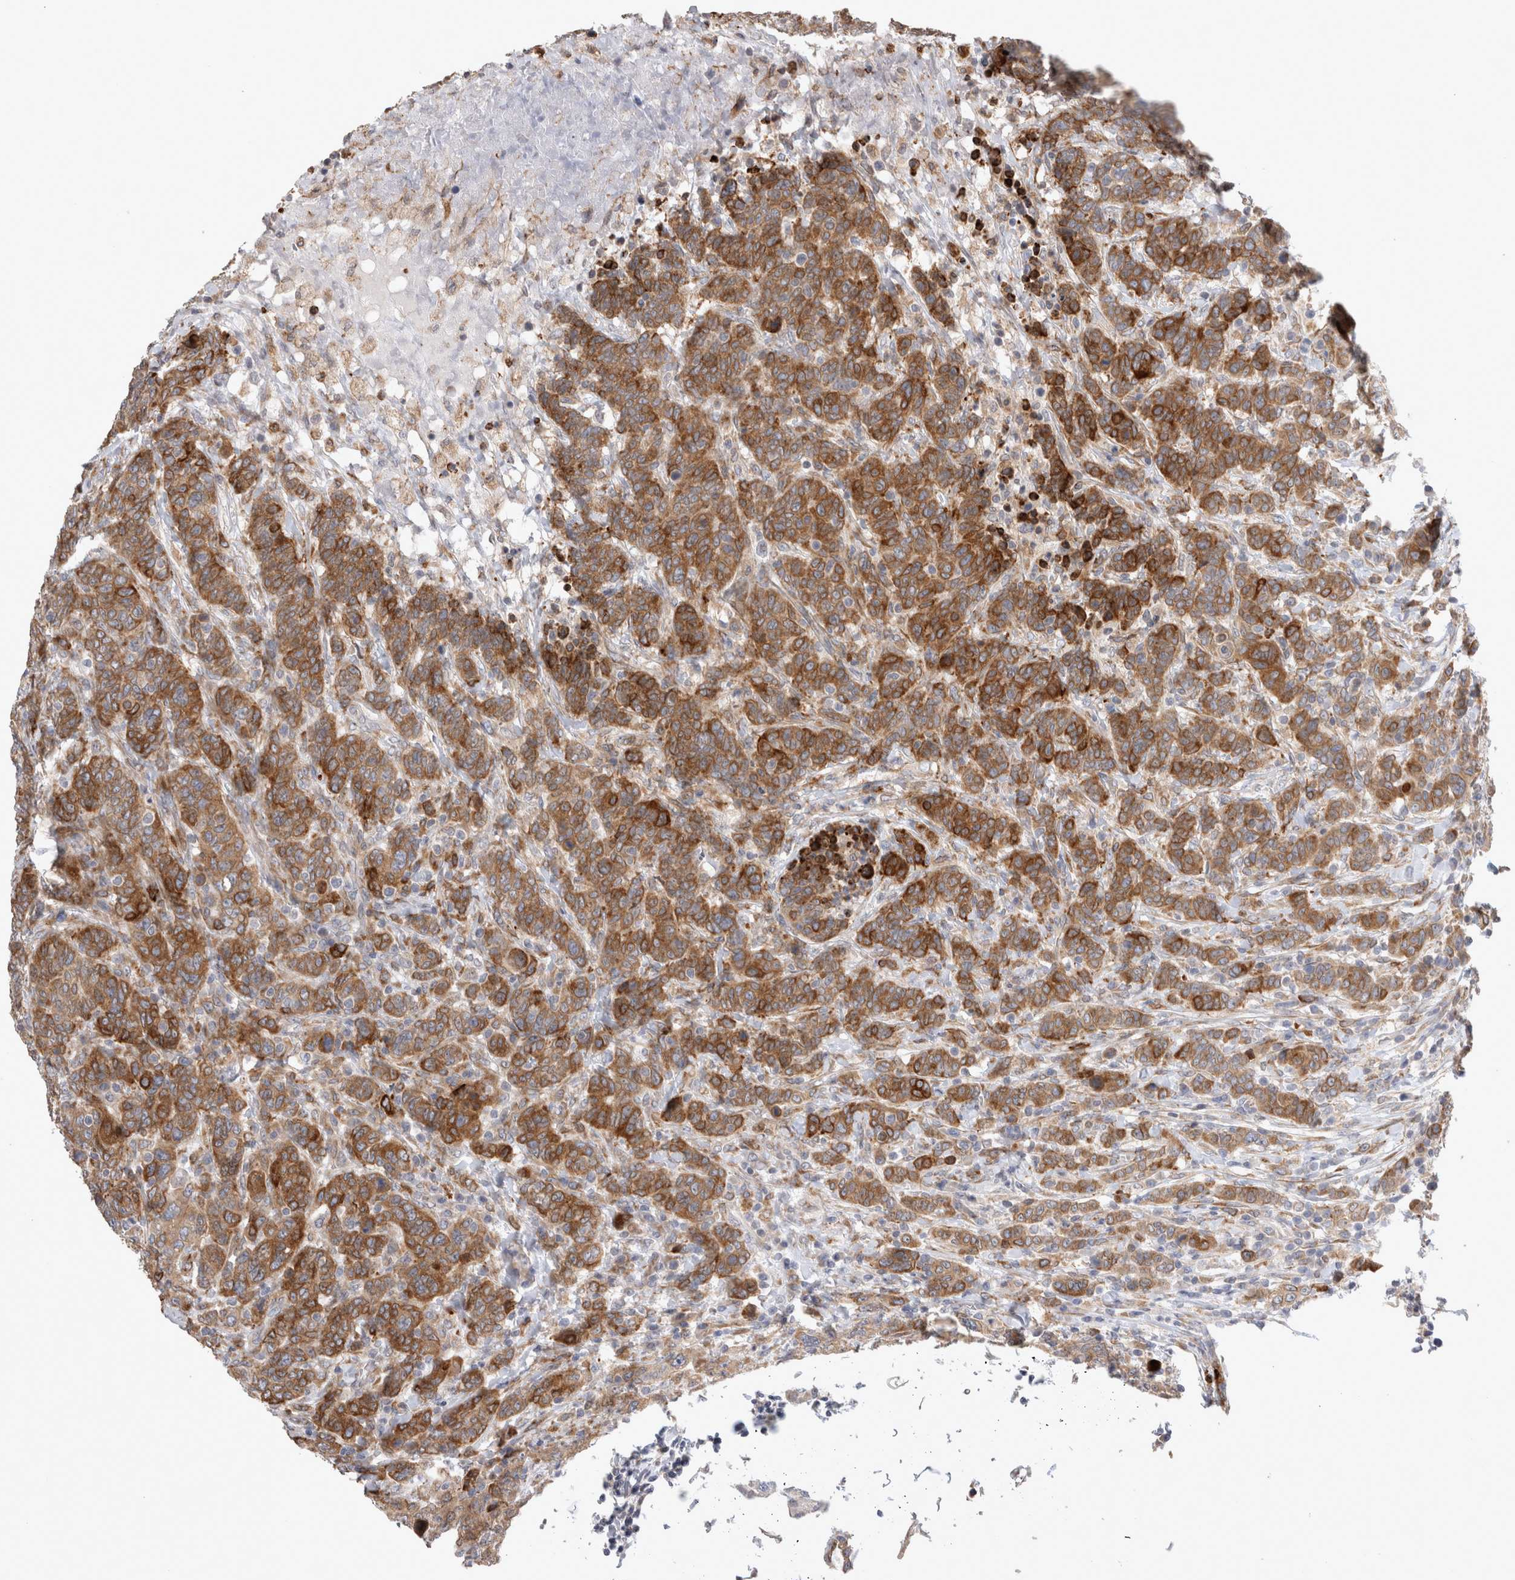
{"staining": {"intensity": "strong", "quantity": ">75%", "location": "cytoplasmic/membranous"}, "tissue": "breast cancer", "cell_type": "Tumor cells", "image_type": "cancer", "snomed": [{"axis": "morphology", "description": "Duct carcinoma"}, {"axis": "topography", "description": "Breast"}], "caption": "Breast cancer was stained to show a protein in brown. There is high levels of strong cytoplasmic/membranous staining in about >75% of tumor cells.", "gene": "TRMT9B", "patient": {"sex": "female", "age": 37}}